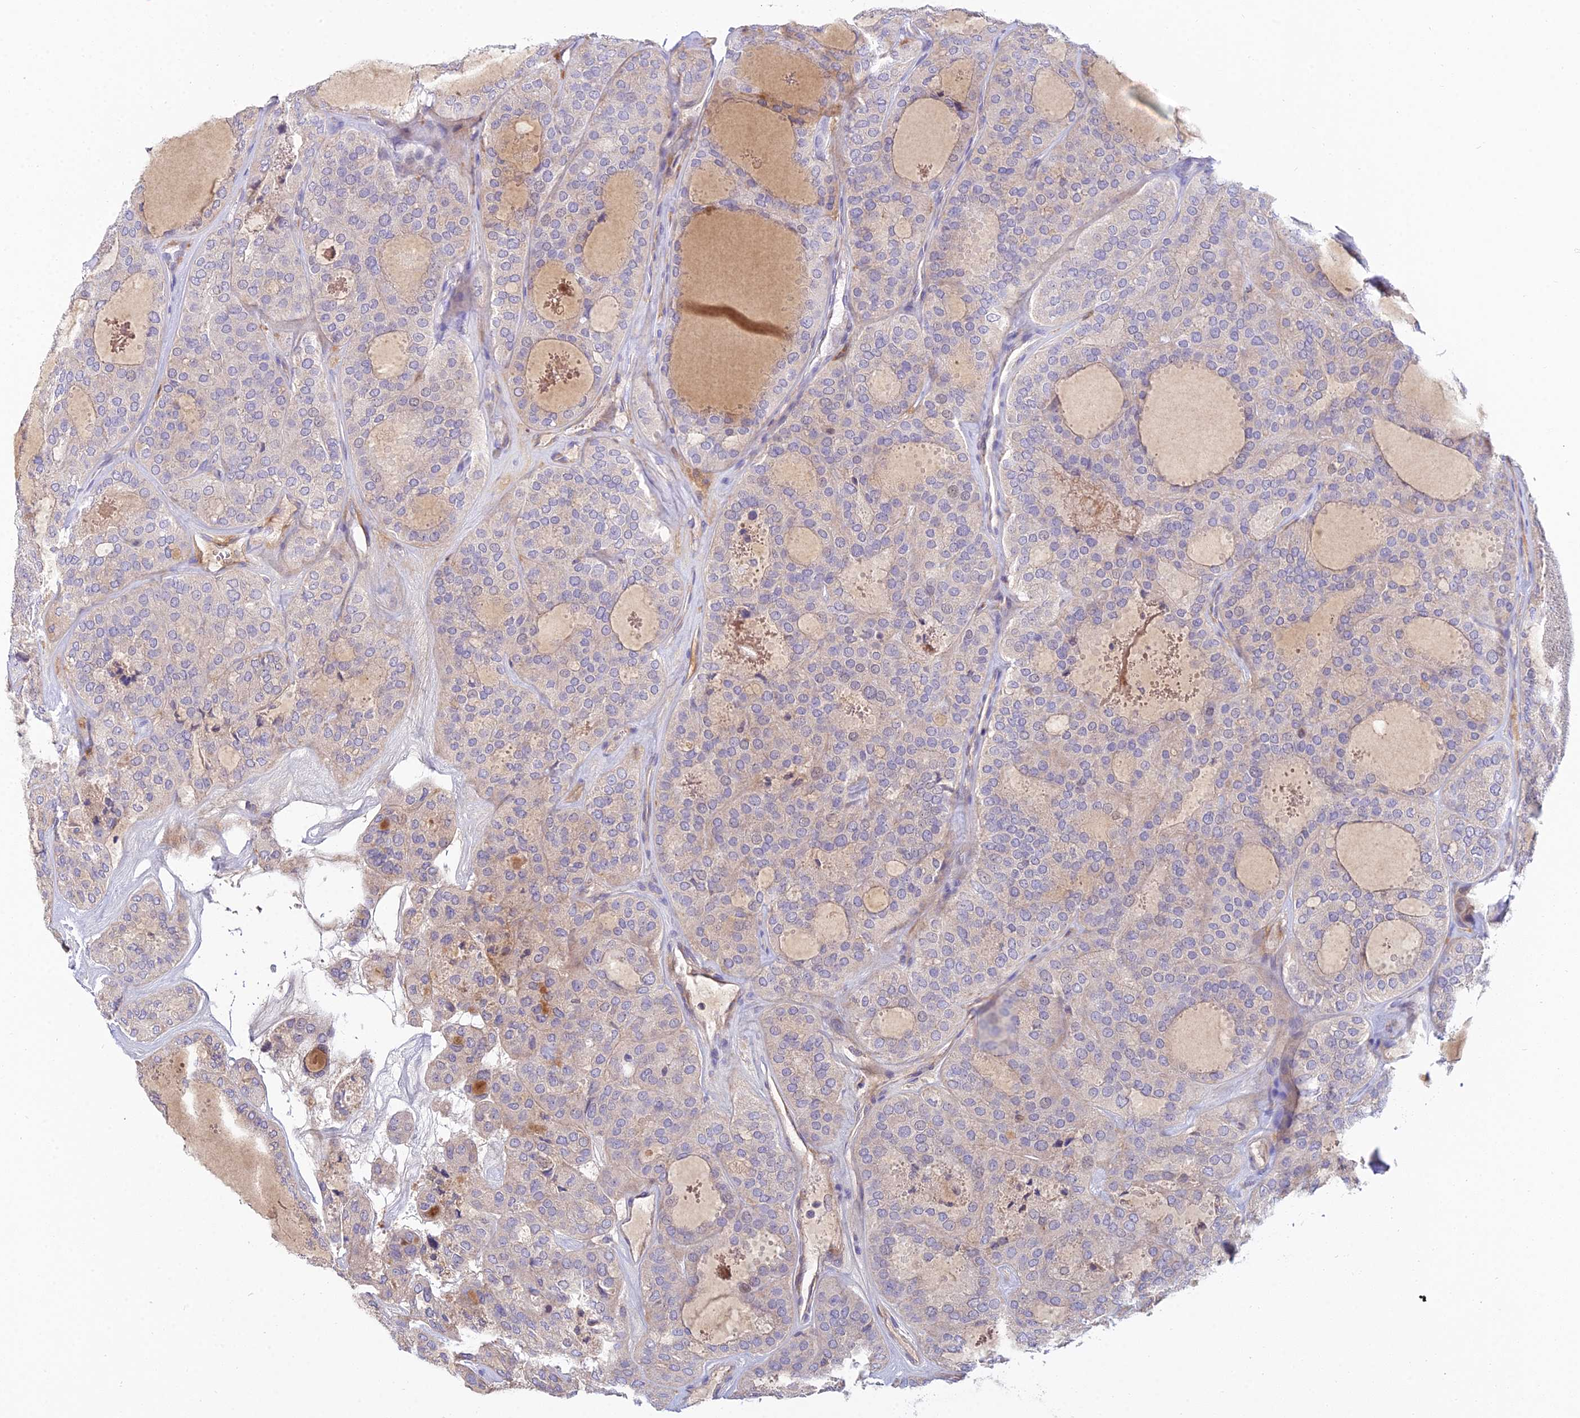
{"staining": {"intensity": "negative", "quantity": "none", "location": "none"}, "tissue": "thyroid cancer", "cell_type": "Tumor cells", "image_type": "cancer", "snomed": [{"axis": "morphology", "description": "Follicular adenoma carcinoma, NOS"}, {"axis": "topography", "description": "Thyroid gland"}], "caption": "The IHC image has no significant positivity in tumor cells of follicular adenoma carcinoma (thyroid) tissue. The staining was performed using DAB to visualize the protein expression in brown, while the nuclei were stained in blue with hematoxylin (Magnification: 20x).", "gene": "CFAP206", "patient": {"sex": "male", "age": 75}}